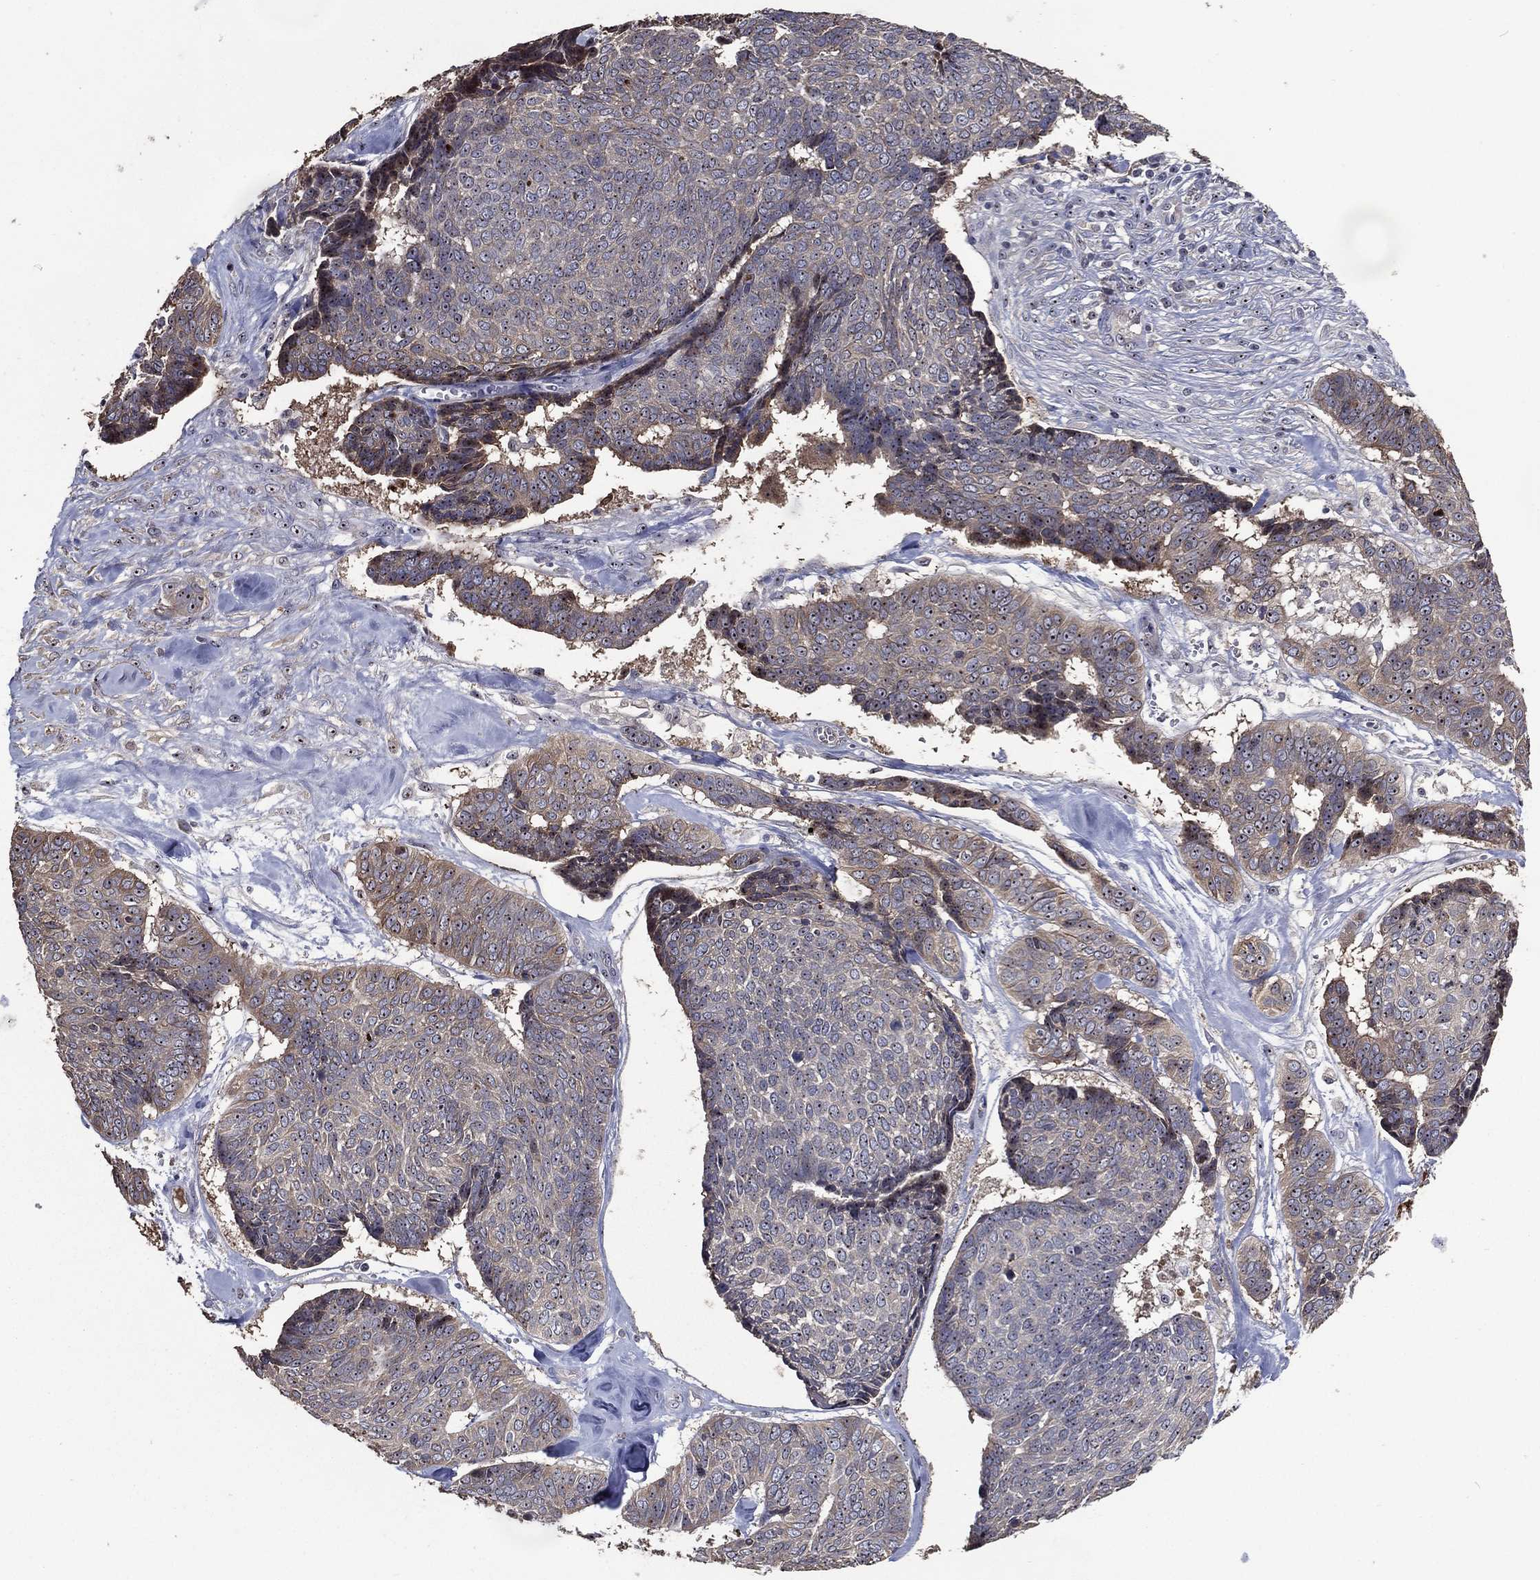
{"staining": {"intensity": "negative", "quantity": "none", "location": "none"}, "tissue": "skin cancer", "cell_type": "Tumor cells", "image_type": "cancer", "snomed": [{"axis": "morphology", "description": "Basal cell carcinoma"}, {"axis": "topography", "description": "Skin"}], "caption": "The immunohistochemistry (IHC) photomicrograph has no significant staining in tumor cells of basal cell carcinoma (skin) tissue.", "gene": "EFNA1", "patient": {"sex": "male", "age": 86}}